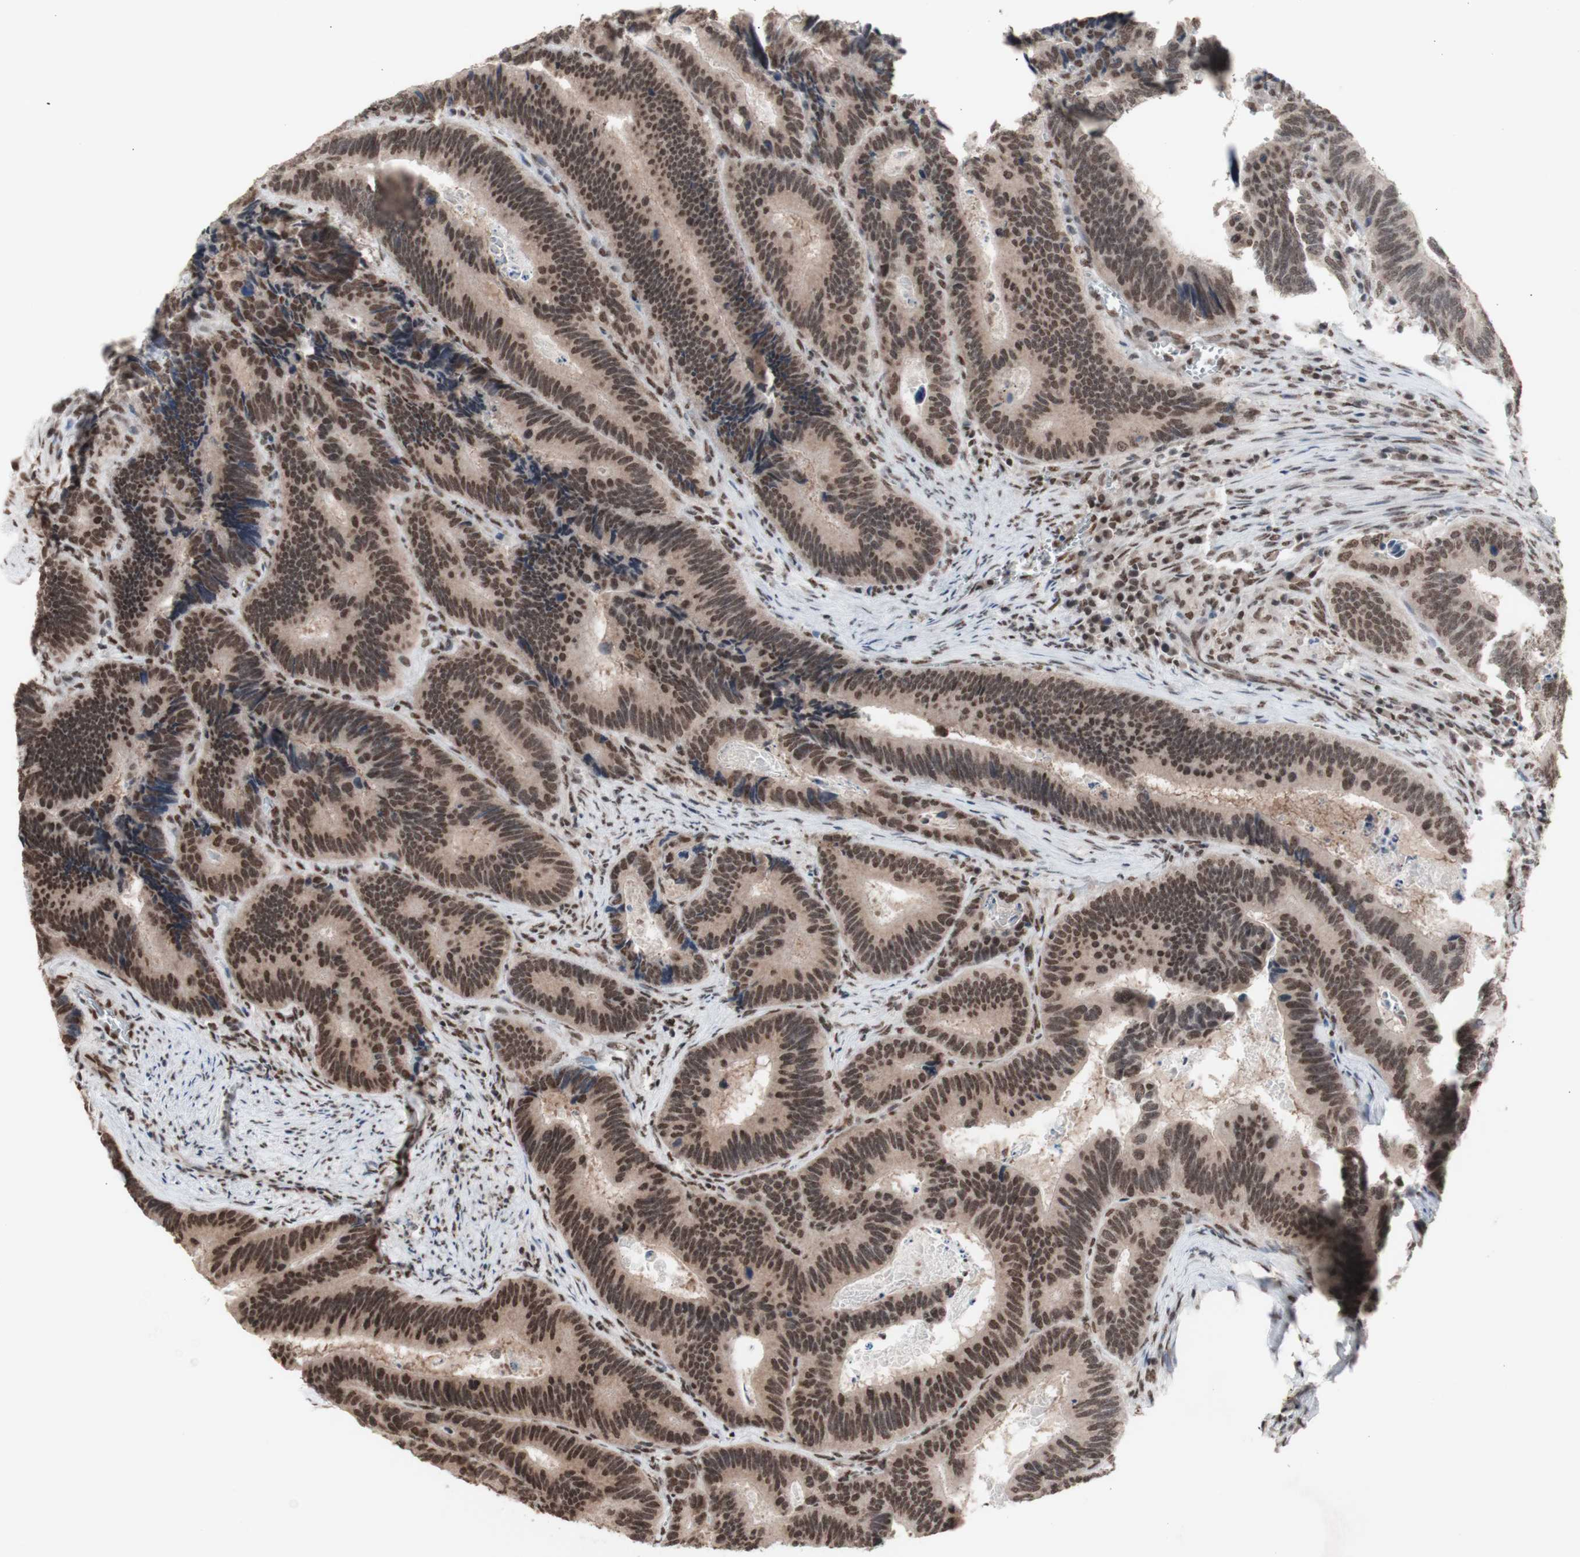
{"staining": {"intensity": "moderate", "quantity": ">75%", "location": "nuclear"}, "tissue": "colorectal cancer", "cell_type": "Tumor cells", "image_type": "cancer", "snomed": [{"axis": "morphology", "description": "Inflammation, NOS"}, {"axis": "morphology", "description": "Adenocarcinoma, NOS"}, {"axis": "topography", "description": "Colon"}], "caption": "Immunohistochemical staining of colorectal cancer (adenocarcinoma) exhibits moderate nuclear protein positivity in approximately >75% of tumor cells.", "gene": "SFPQ", "patient": {"sex": "male", "age": 72}}